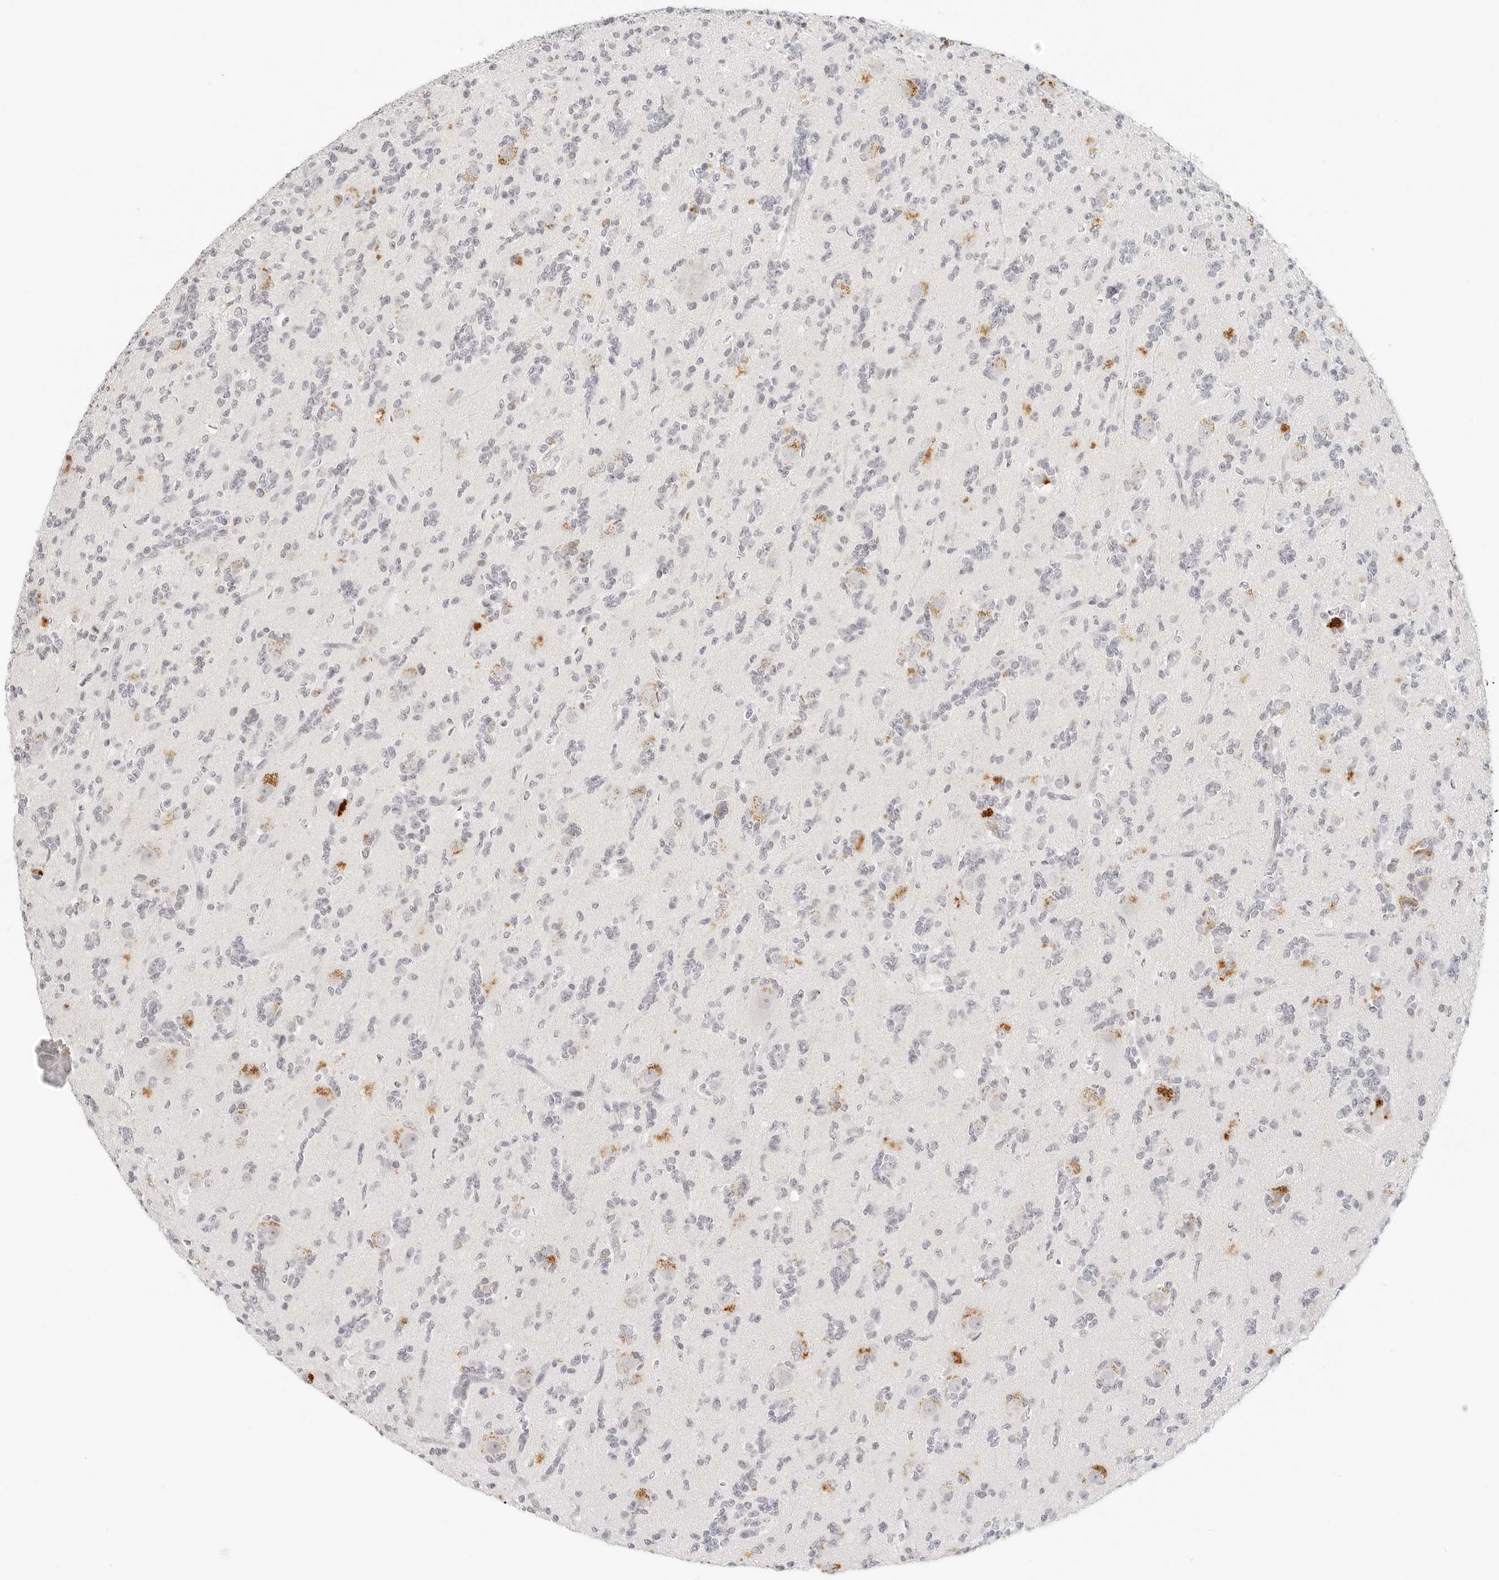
{"staining": {"intensity": "negative", "quantity": "none", "location": "none"}, "tissue": "glioma", "cell_type": "Tumor cells", "image_type": "cancer", "snomed": [{"axis": "morphology", "description": "Glioma, malignant, High grade"}, {"axis": "topography", "description": "Brain"}], "caption": "Protein analysis of malignant high-grade glioma shows no significant staining in tumor cells.", "gene": "NEO1", "patient": {"sex": "female", "age": 62}}